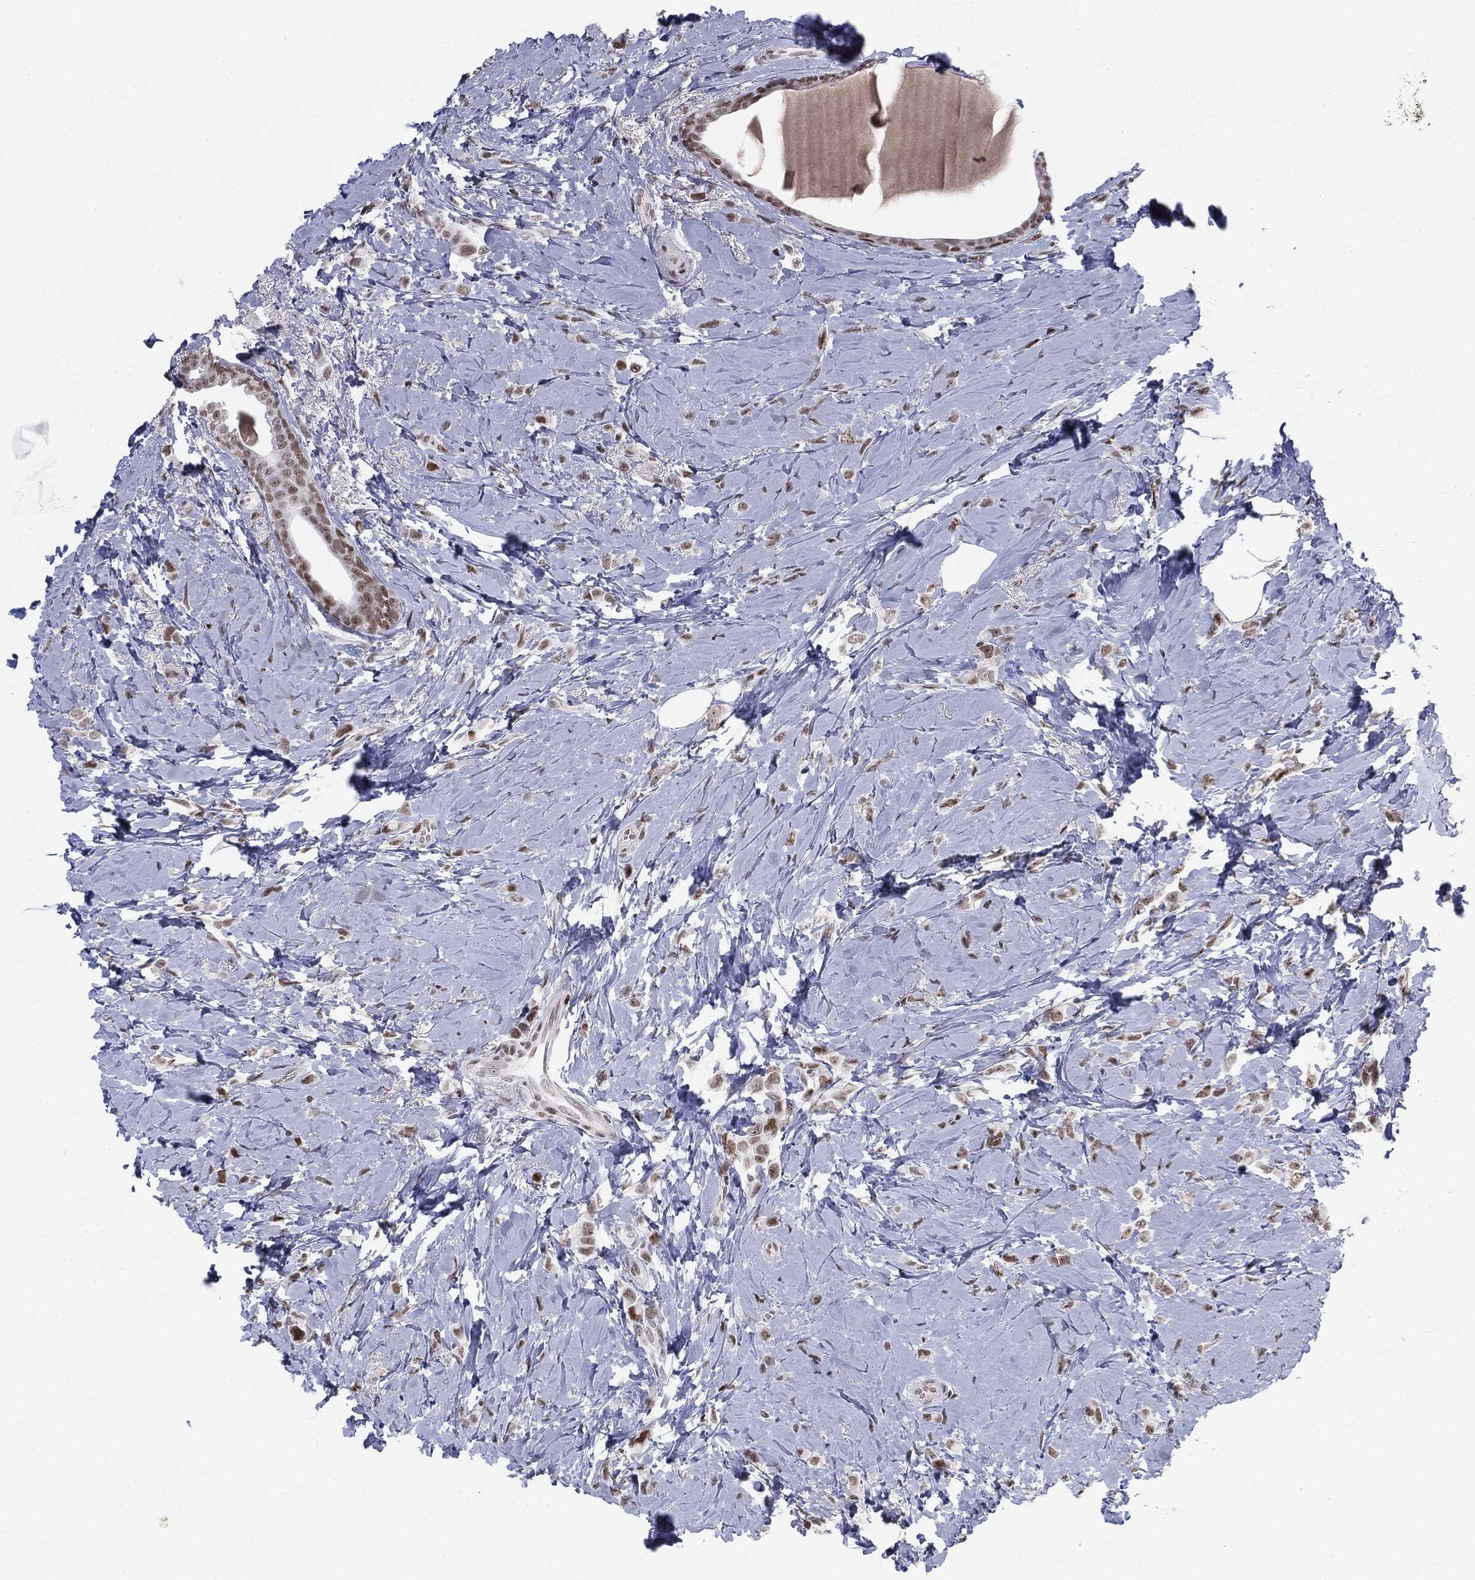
{"staining": {"intensity": "moderate", "quantity": ">75%", "location": "nuclear"}, "tissue": "breast cancer", "cell_type": "Tumor cells", "image_type": "cancer", "snomed": [{"axis": "morphology", "description": "Lobular carcinoma"}, {"axis": "topography", "description": "Breast"}], "caption": "The photomicrograph shows immunohistochemical staining of breast cancer. There is moderate nuclear positivity is appreciated in approximately >75% of tumor cells.", "gene": "MDC1", "patient": {"sex": "female", "age": 66}}